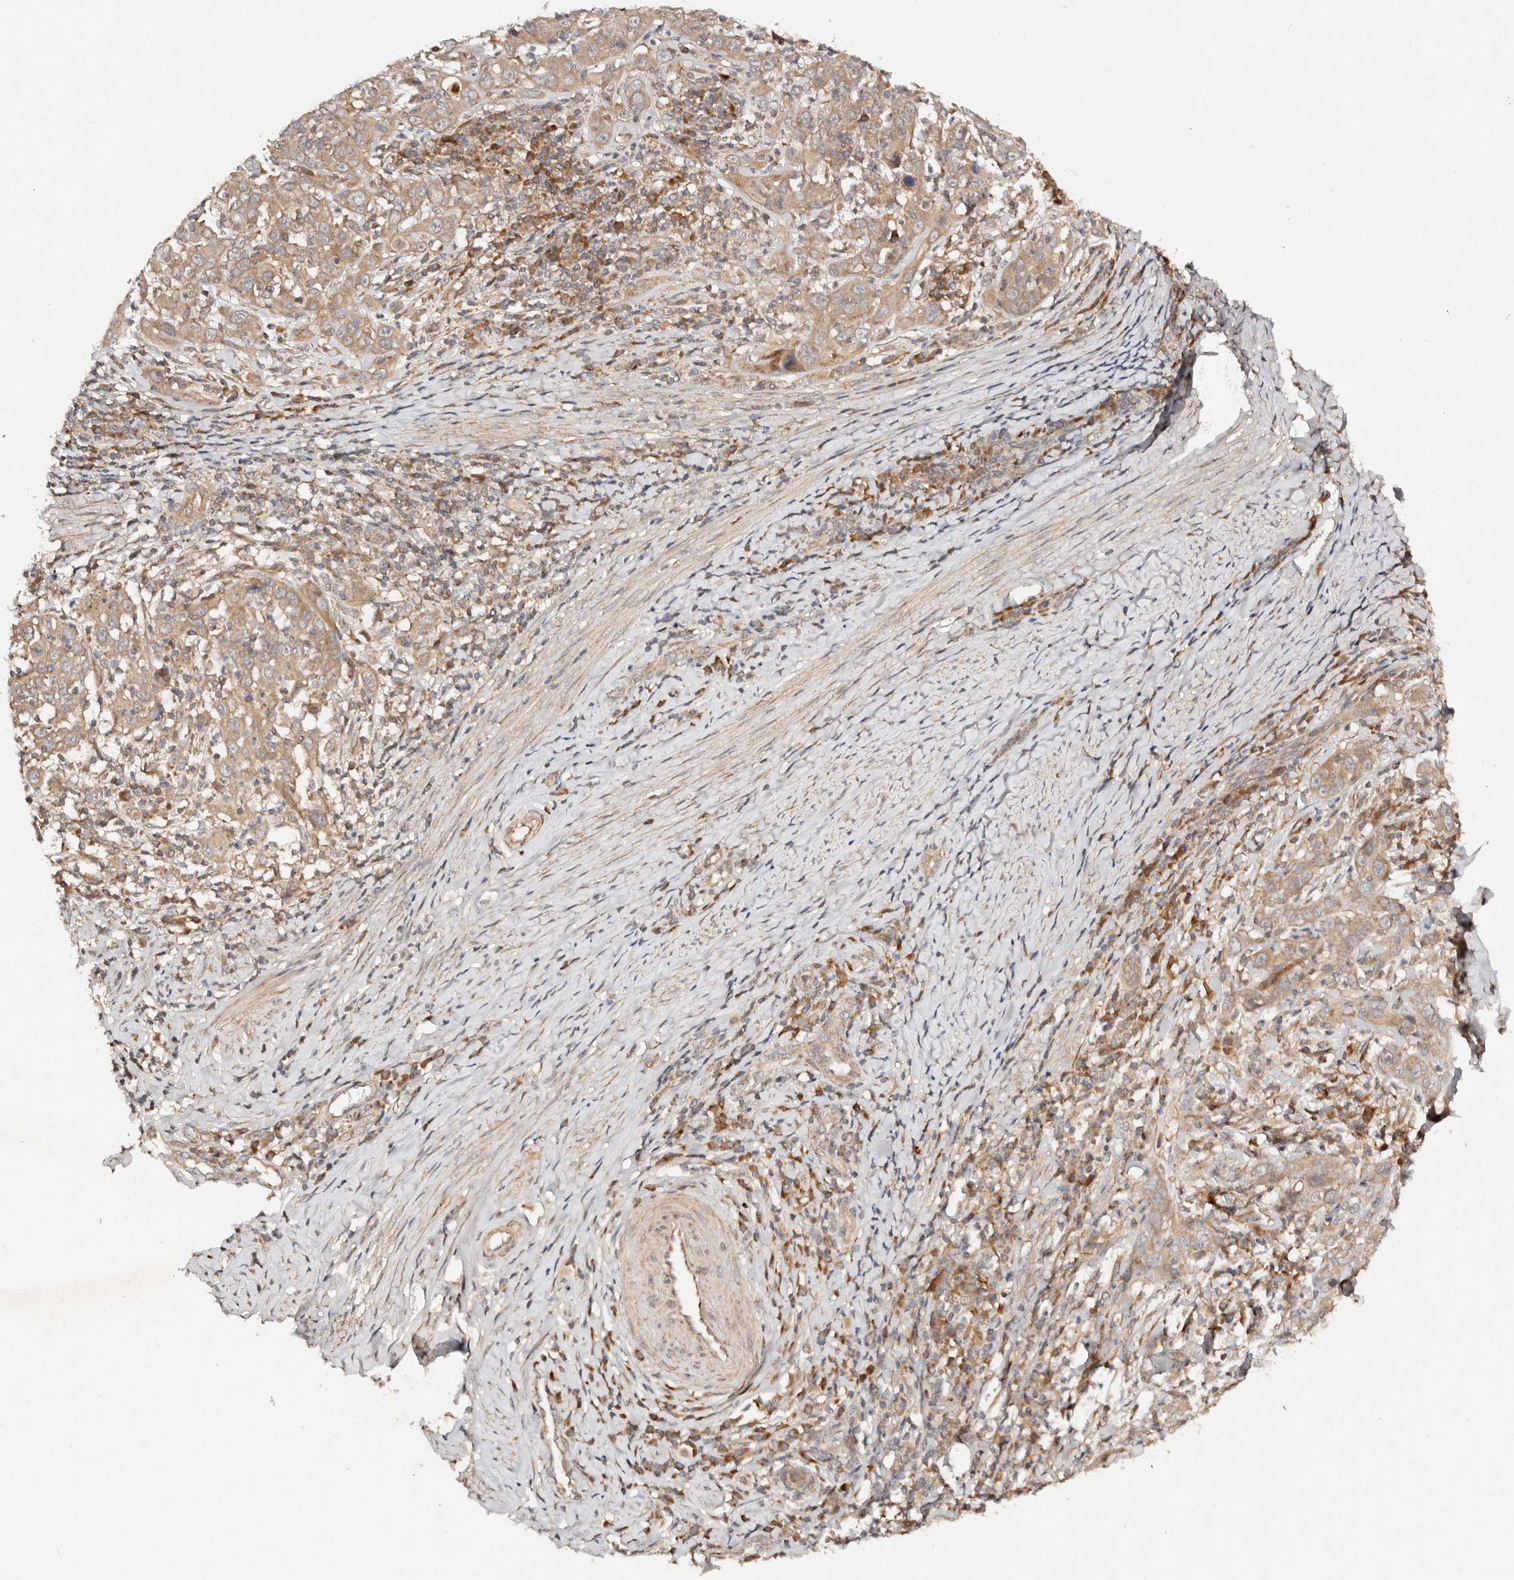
{"staining": {"intensity": "moderate", "quantity": ">75%", "location": "cytoplasmic/membranous"}, "tissue": "cervical cancer", "cell_type": "Tumor cells", "image_type": "cancer", "snomed": [{"axis": "morphology", "description": "Squamous cell carcinoma, NOS"}, {"axis": "topography", "description": "Cervix"}], "caption": "Approximately >75% of tumor cells in human cervical cancer show moderate cytoplasmic/membranous protein expression as visualized by brown immunohistochemical staining.", "gene": "DENND11", "patient": {"sex": "female", "age": 46}}